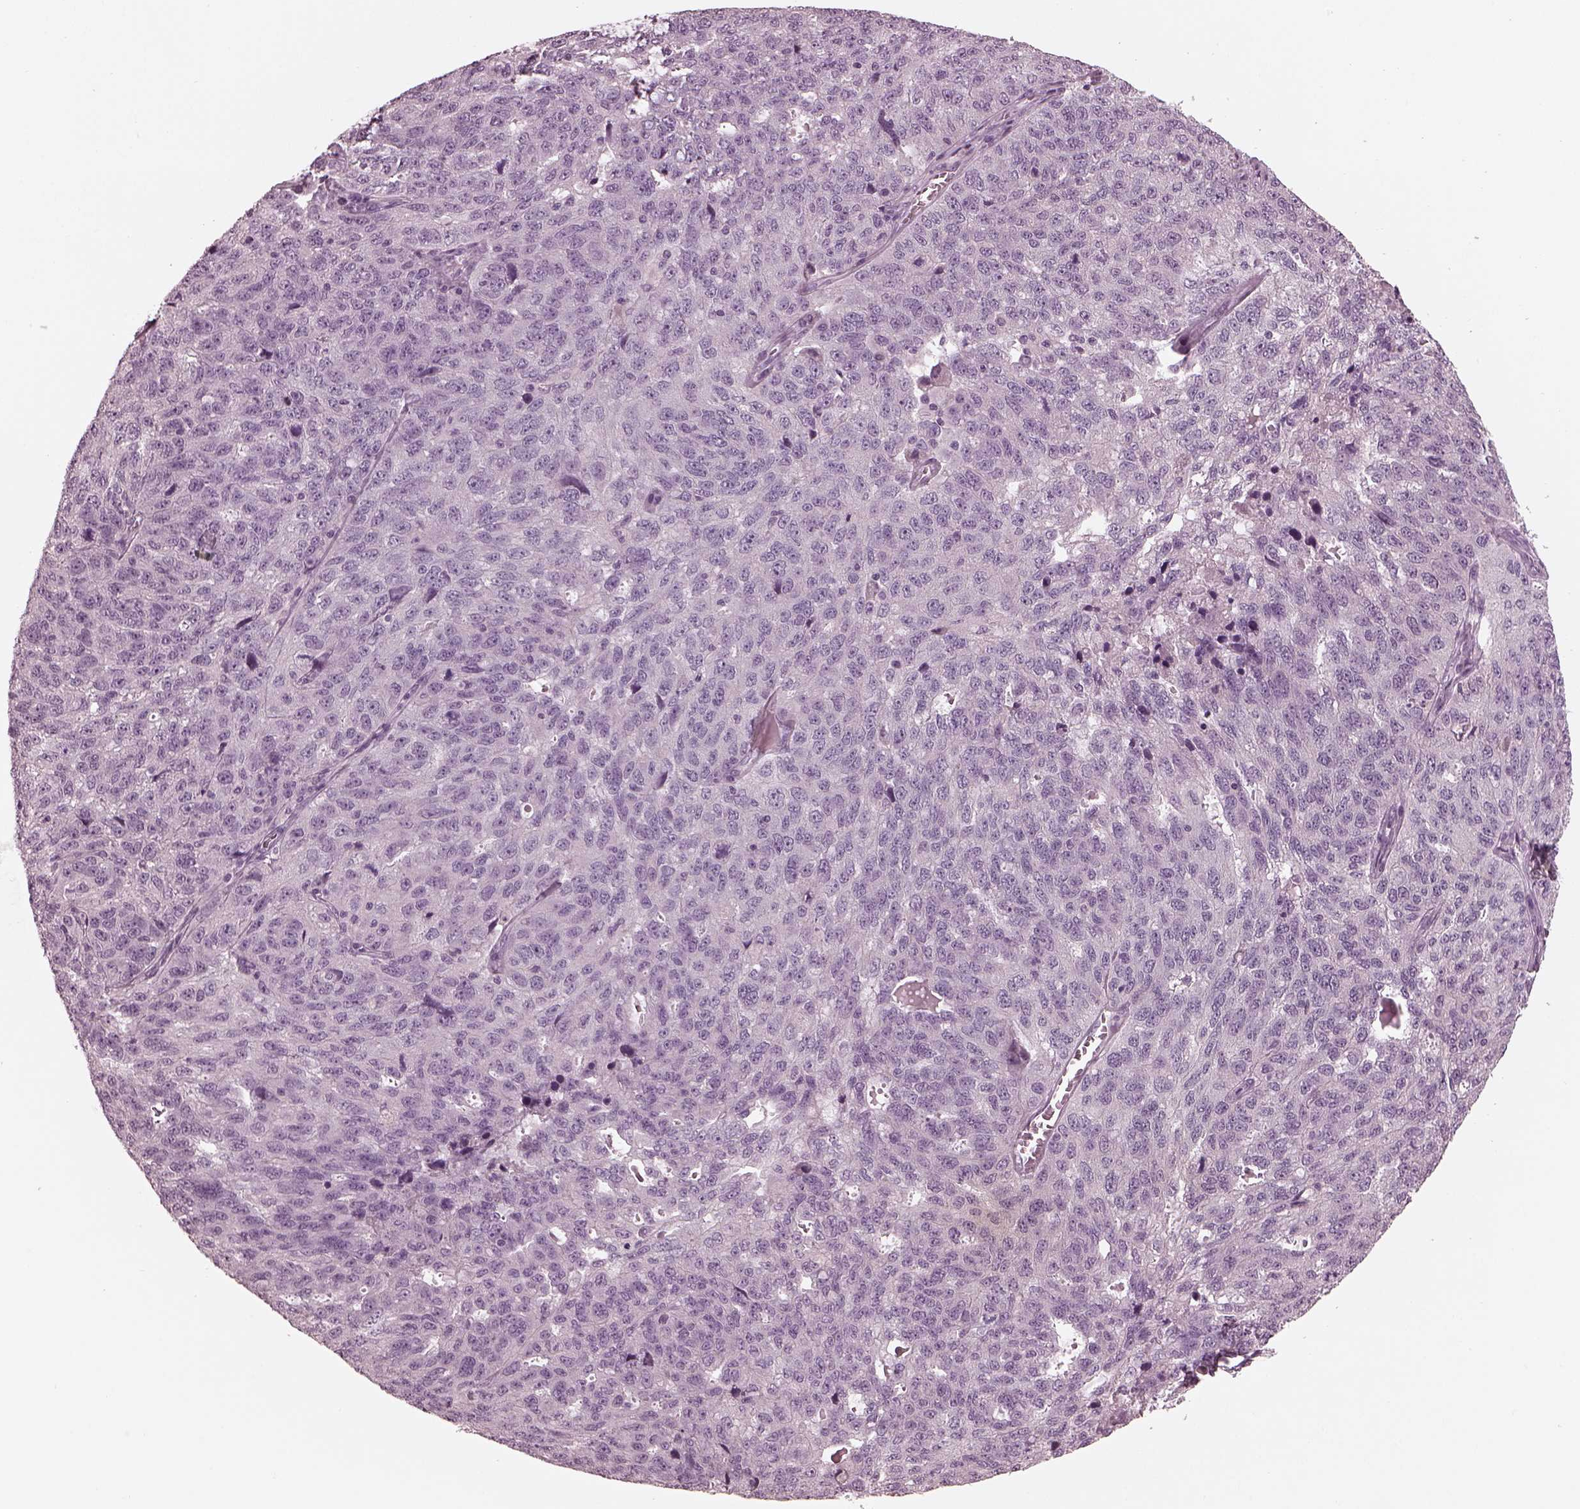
{"staining": {"intensity": "negative", "quantity": "none", "location": "none"}, "tissue": "ovarian cancer", "cell_type": "Tumor cells", "image_type": "cancer", "snomed": [{"axis": "morphology", "description": "Cystadenocarcinoma, serous, NOS"}, {"axis": "topography", "description": "Ovary"}], "caption": "Ovarian serous cystadenocarcinoma was stained to show a protein in brown. There is no significant expression in tumor cells. (DAB IHC visualized using brightfield microscopy, high magnification).", "gene": "OPTC", "patient": {"sex": "female", "age": 71}}